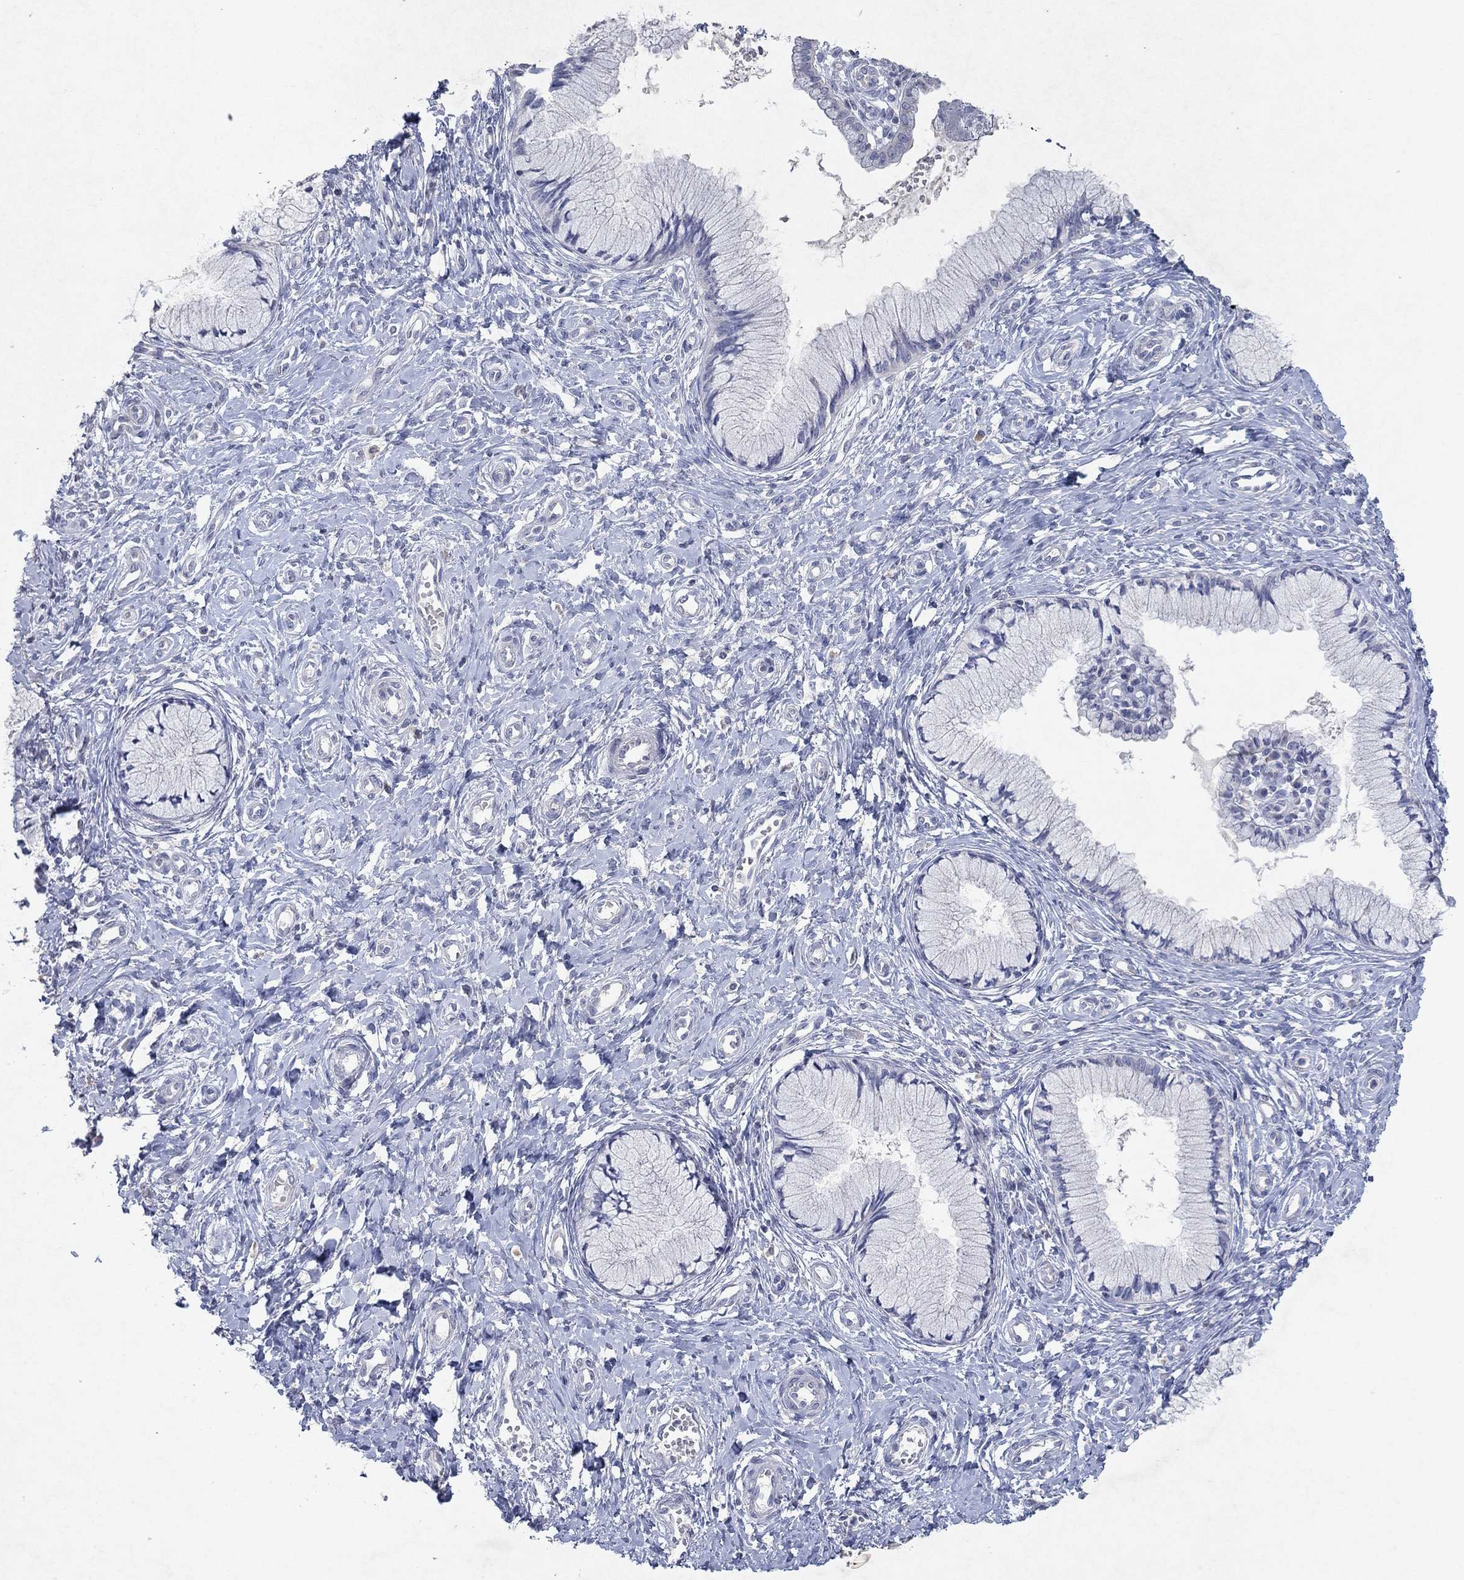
{"staining": {"intensity": "negative", "quantity": "none", "location": "none"}, "tissue": "cervix", "cell_type": "Glandular cells", "image_type": "normal", "snomed": [{"axis": "morphology", "description": "Normal tissue, NOS"}, {"axis": "topography", "description": "Cervix"}], "caption": "IHC of normal human cervix displays no staining in glandular cells.", "gene": "KRT40", "patient": {"sex": "female", "age": 37}}